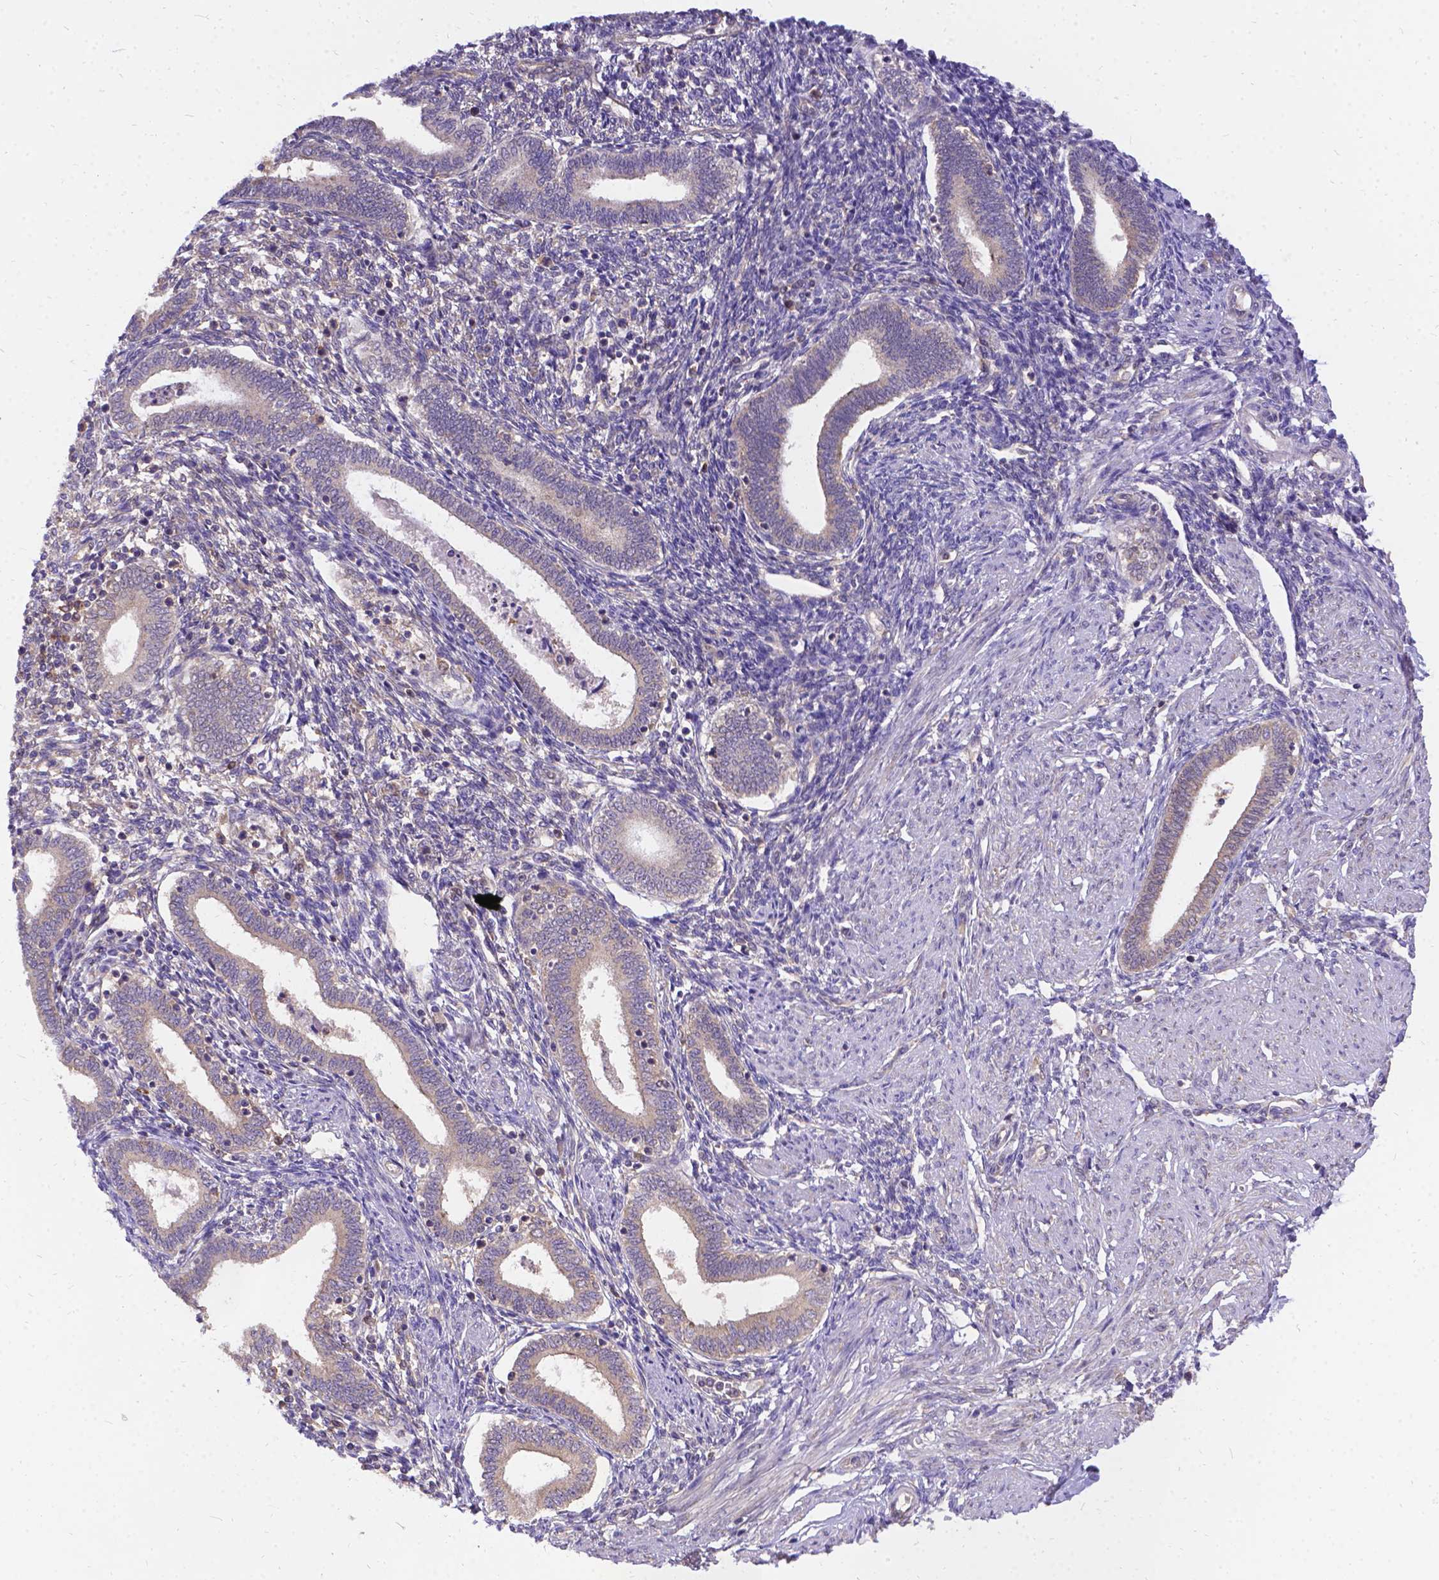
{"staining": {"intensity": "negative", "quantity": "none", "location": "none"}, "tissue": "endometrium", "cell_type": "Cells in endometrial stroma", "image_type": "normal", "snomed": [{"axis": "morphology", "description": "Normal tissue, NOS"}, {"axis": "topography", "description": "Endometrium"}], "caption": "There is no significant expression in cells in endometrial stroma of endometrium. (Stains: DAB immunohistochemistry (IHC) with hematoxylin counter stain, Microscopy: brightfield microscopy at high magnification).", "gene": "DENND6A", "patient": {"sex": "female", "age": 42}}